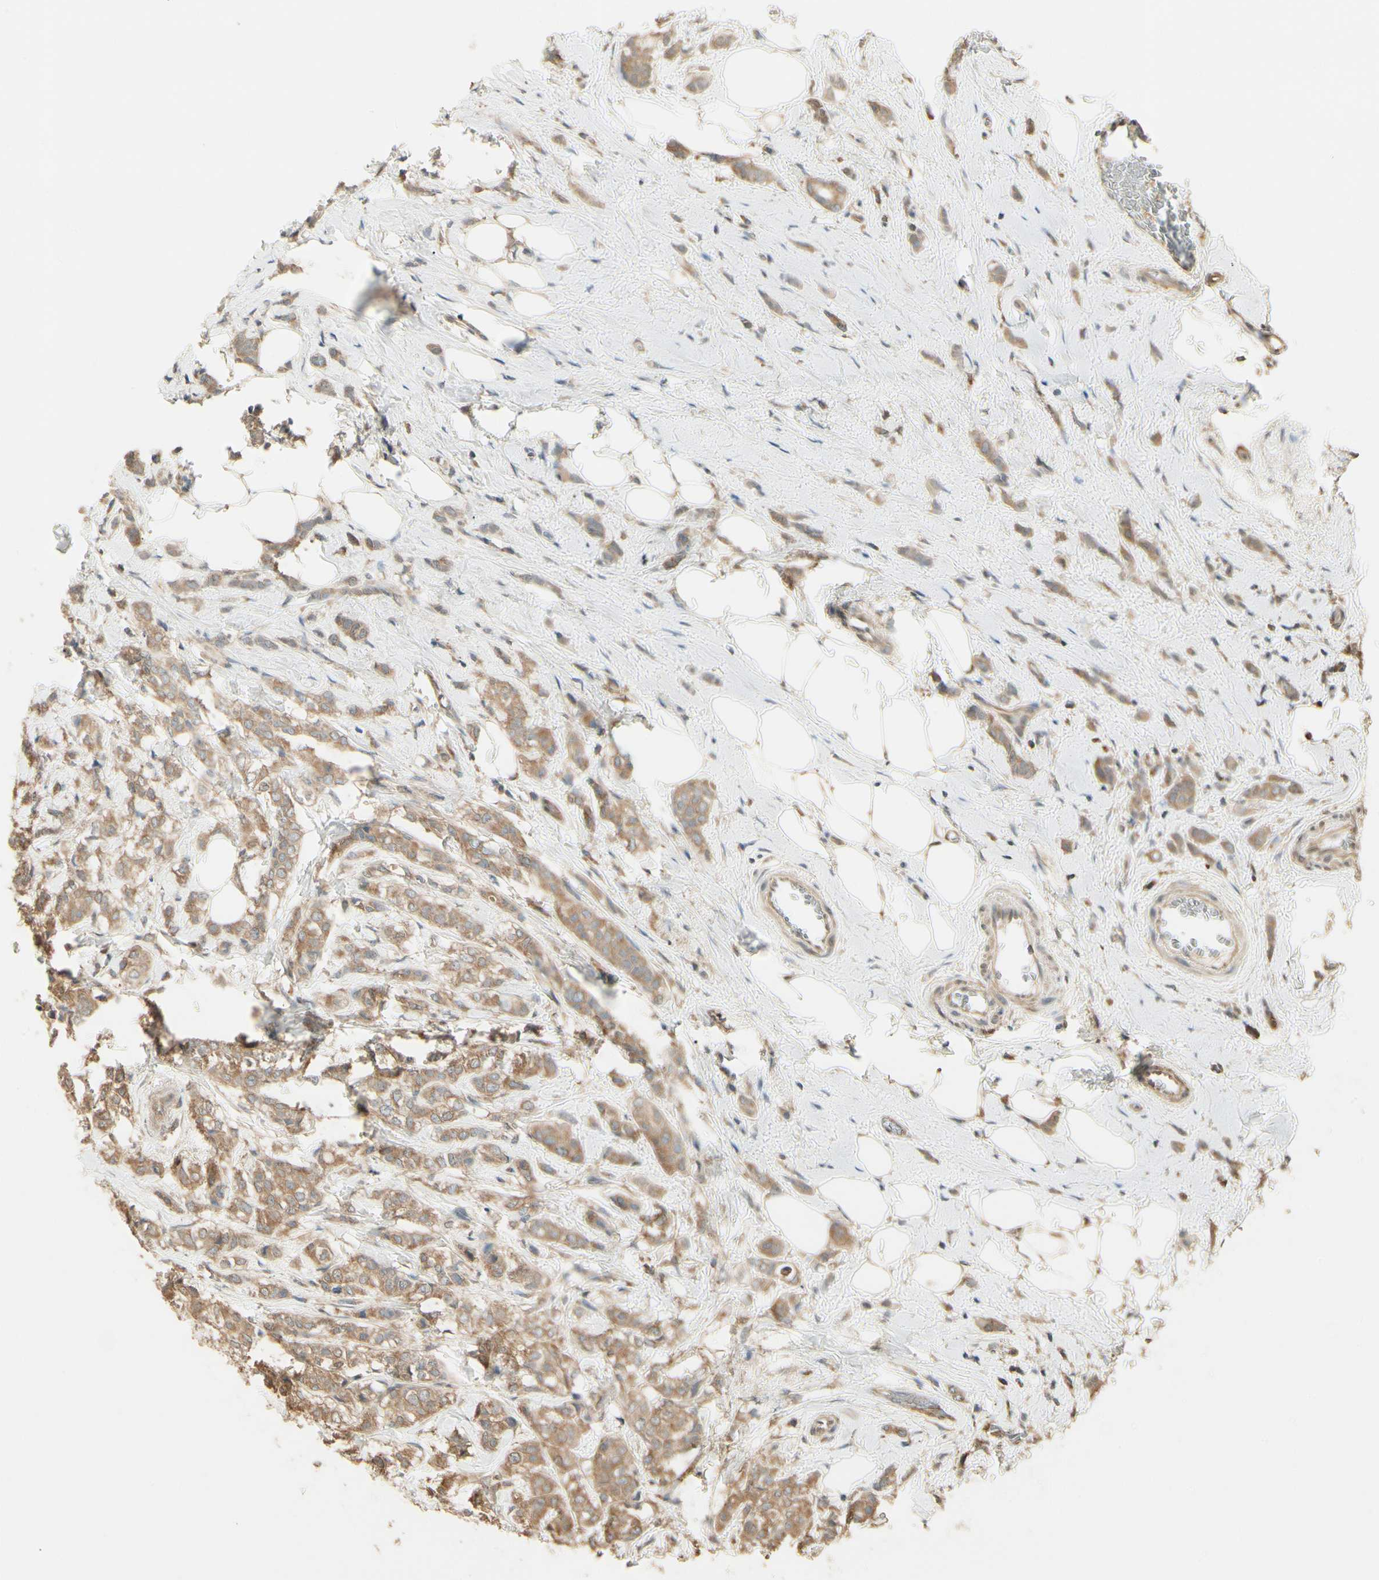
{"staining": {"intensity": "moderate", "quantity": ">75%", "location": "cytoplasmic/membranous"}, "tissue": "breast cancer", "cell_type": "Tumor cells", "image_type": "cancer", "snomed": [{"axis": "morphology", "description": "Lobular carcinoma"}, {"axis": "topography", "description": "Breast"}], "caption": "Immunohistochemical staining of human breast lobular carcinoma shows moderate cytoplasmic/membranous protein expression in approximately >75% of tumor cells.", "gene": "CCT7", "patient": {"sex": "female", "age": 60}}